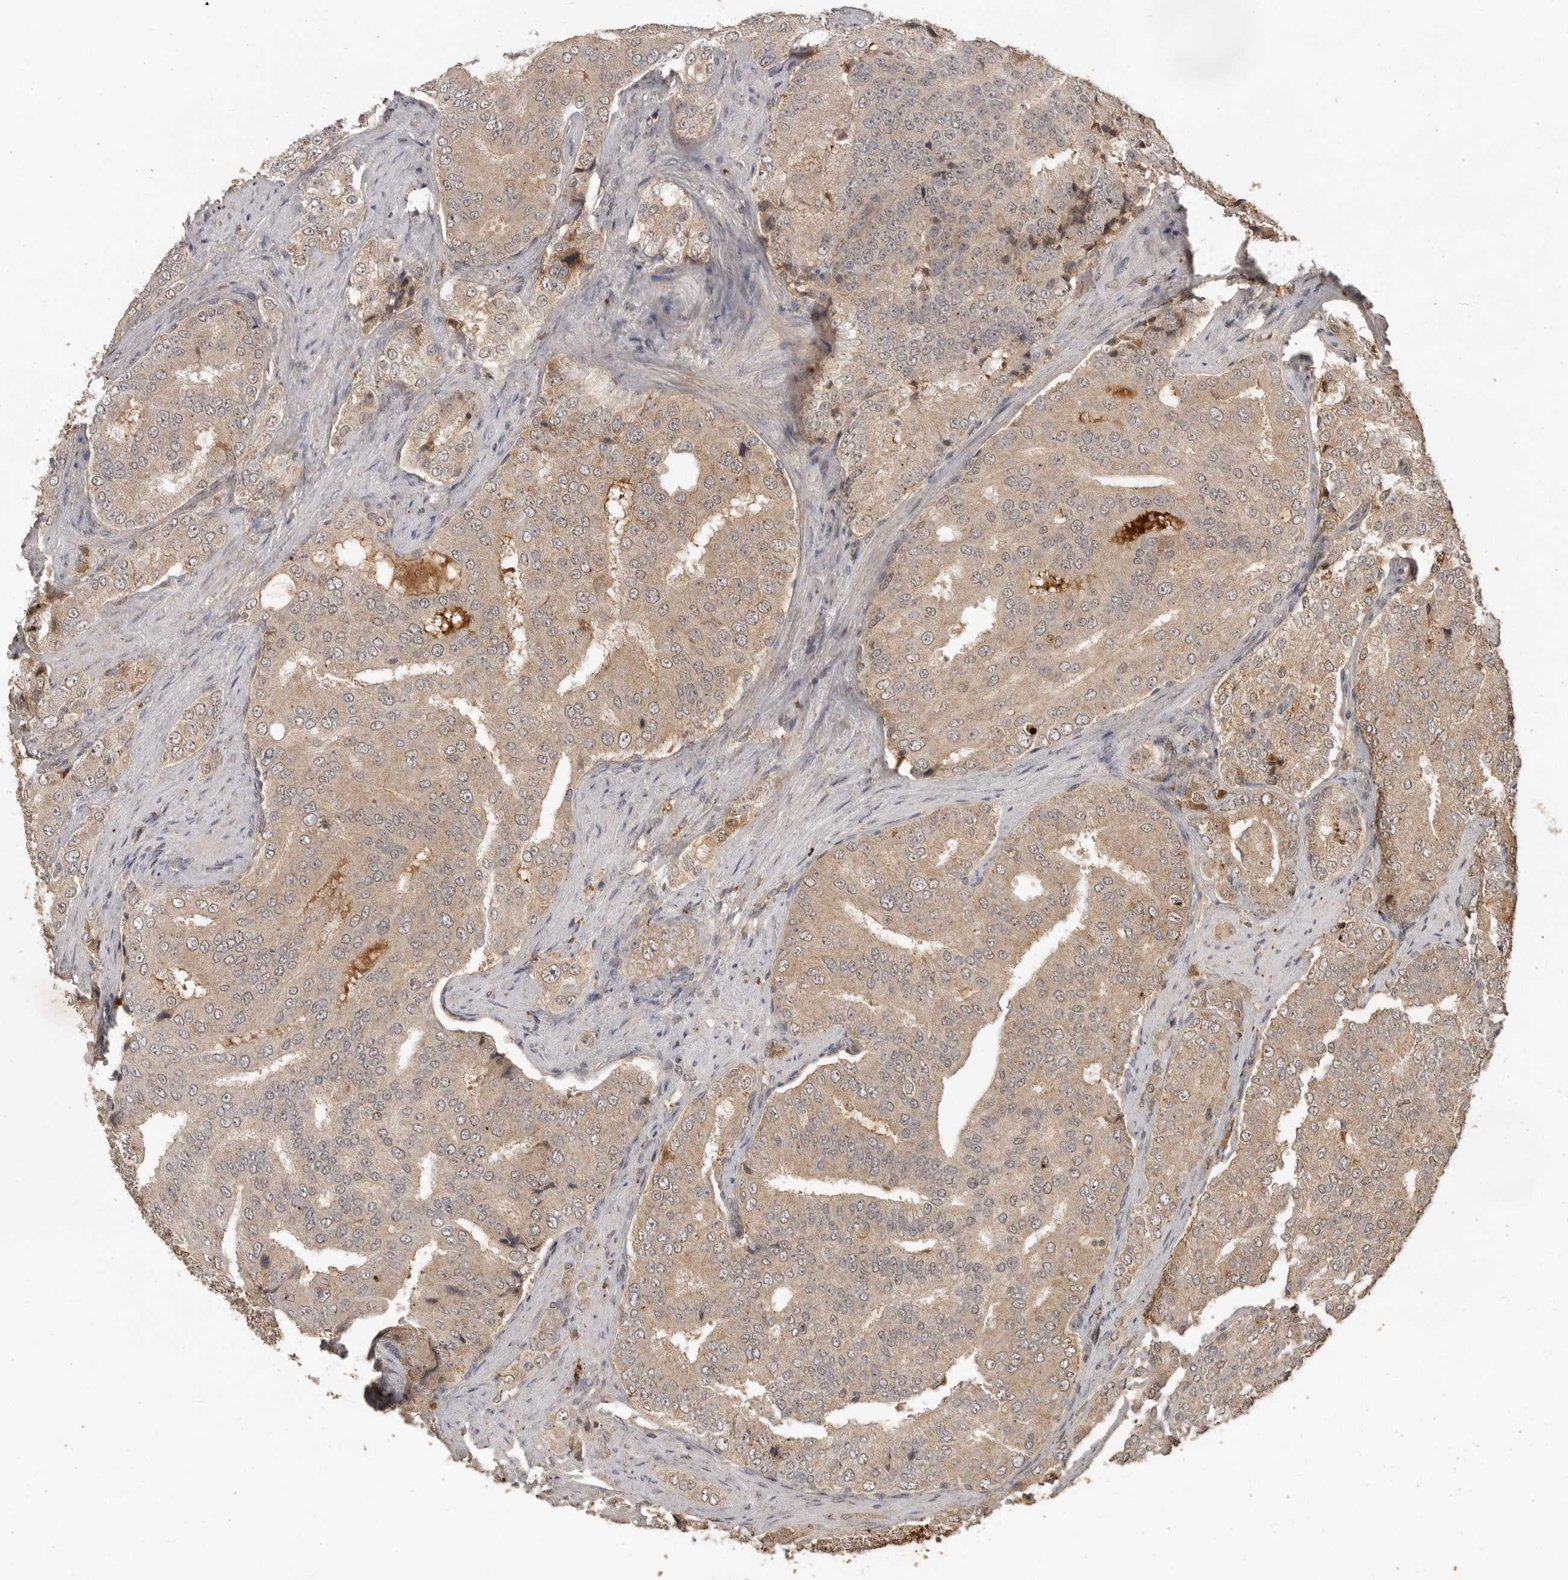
{"staining": {"intensity": "weak", "quantity": ">75%", "location": "cytoplasmic/membranous"}, "tissue": "prostate cancer", "cell_type": "Tumor cells", "image_type": "cancer", "snomed": [{"axis": "morphology", "description": "Adenocarcinoma, High grade"}, {"axis": "topography", "description": "Prostate"}], "caption": "The photomicrograph shows a brown stain indicating the presence of a protein in the cytoplasmic/membranous of tumor cells in prostate cancer. (brown staining indicates protein expression, while blue staining denotes nuclei).", "gene": "CTF1", "patient": {"sex": "male", "age": 58}}